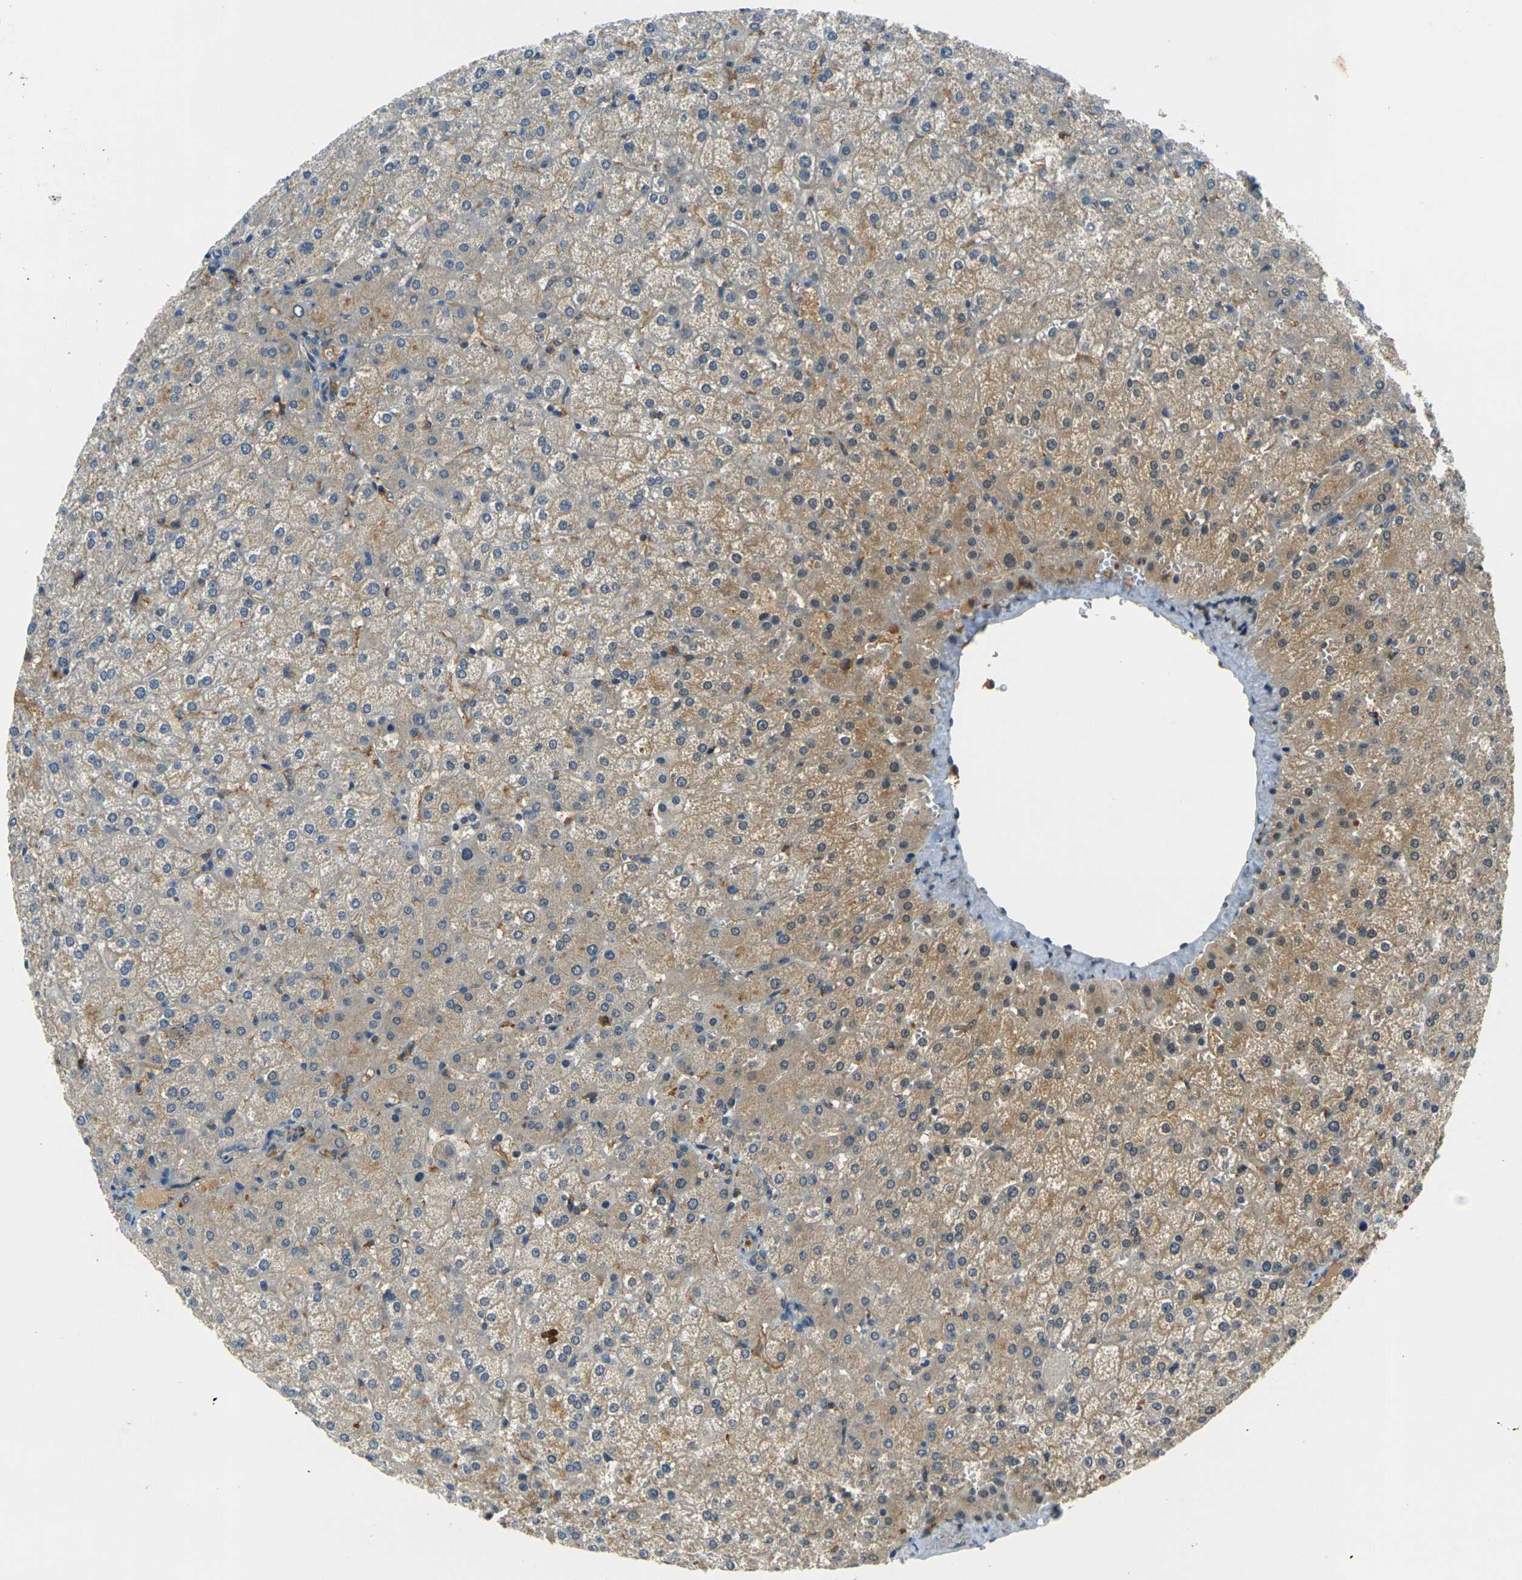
{"staining": {"intensity": "moderate", "quantity": ">75%", "location": "cytoplasmic/membranous"}, "tissue": "liver", "cell_type": "Cholangiocytes", "image_type": "normal", "snomed": [{"axis": "morphology", "description": "Normal tissue, NOS"}, {"axis": "topography", "description": "Liver"}], "caption": "A high-resolution histopathology image shows IHC staining of normal liver, which displays moderate cytoplasmic/membranous staining in about >75% of cholangiocytes.", "gene": "PIGL", "patient": {"sex": "female", "age": 32}}